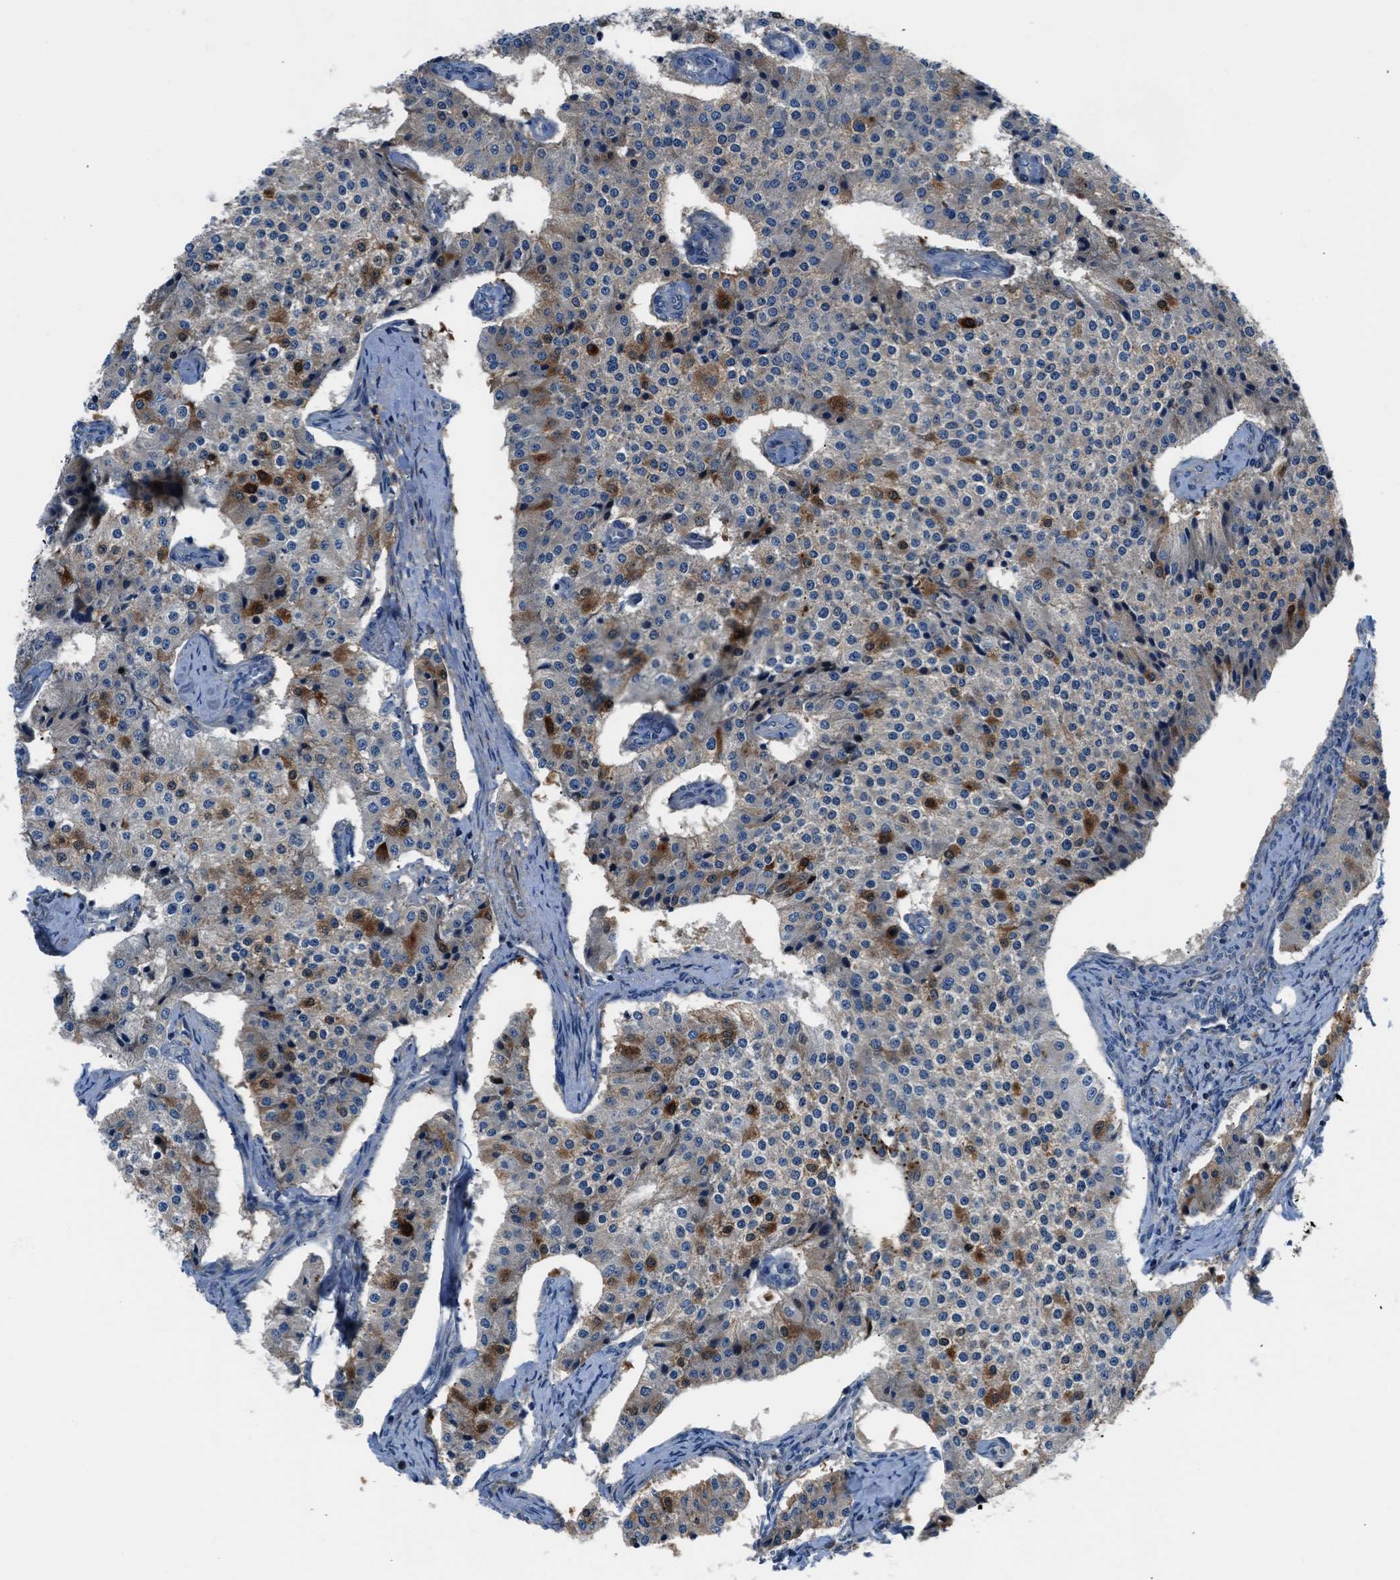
{"staining": {"intensity": "moderate", "quantity": "<25%", "location": "cytoplasmic/membranous"}, "tissue": "carcinoid", "cell_type": "Tumor cells", "image_type": "cancer", "snomed": [{"axis": "morphology", "description": "Carcinoid, malignant, NOS"}, {"axis": "topography", "description": "Colon"}], "caption": "This photomicrograph shows carcinoid stained with IHC to label a protein in brown. The cytoplasmic/membranous of tumor cells show moderate positivity for the protein. Nuclei are counter-stained blue.", "gene": "SLC38A6", "patient": {"sex": "female", "age": 52}}